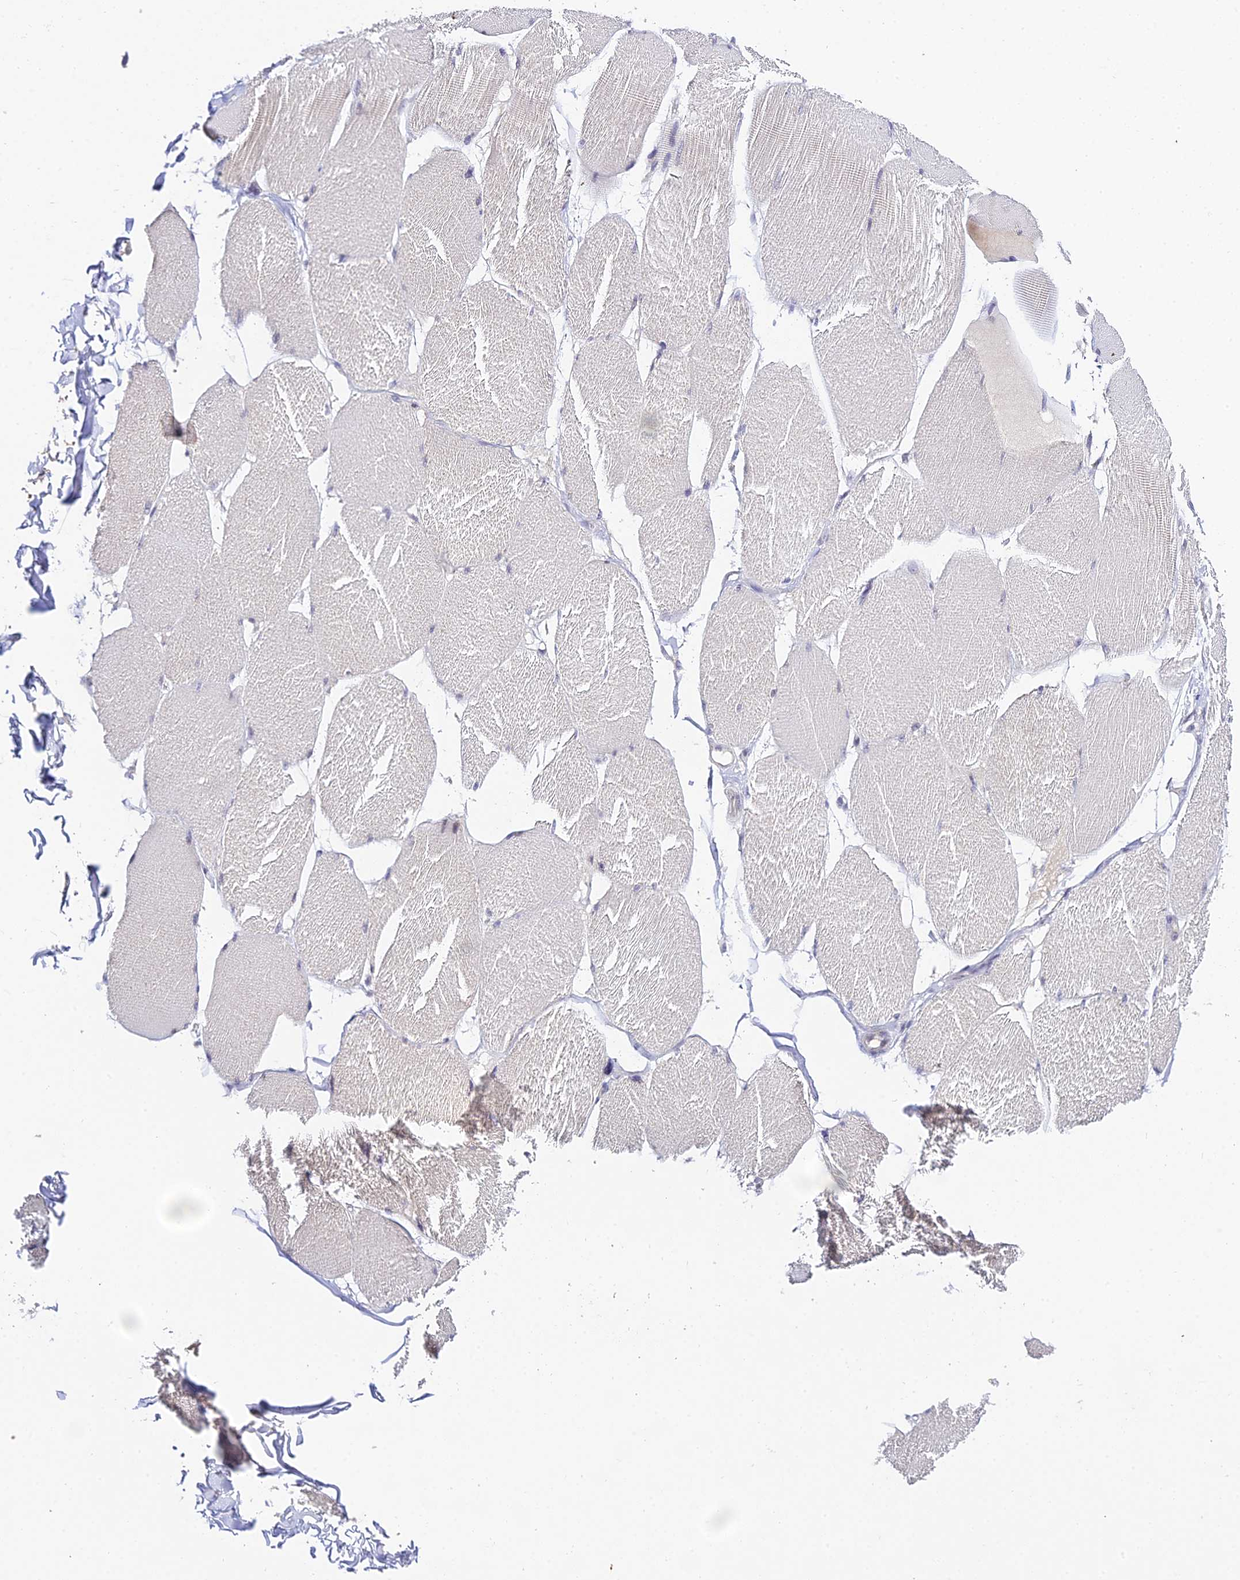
{"staining": {"intensity": "negative", "quantity": "none", "location": "none"}, "tissue": "skeletal muscle", "cell_type": "Myocytes", "image_type": "normal", "snomed": [{"axis": "morphology", "description": "Normal tissue, NOS"}, {"axis": "topography", "description": "Skin"}, {"axis": "topography", "description": "Skeletal muscle"}], "caption": "The immunohistochemistry histopathology image has no significant positivity in myocytes of skeletal muscle.", "gene": "TEKT1", "patient": {"sex": "male", "age": 83}}